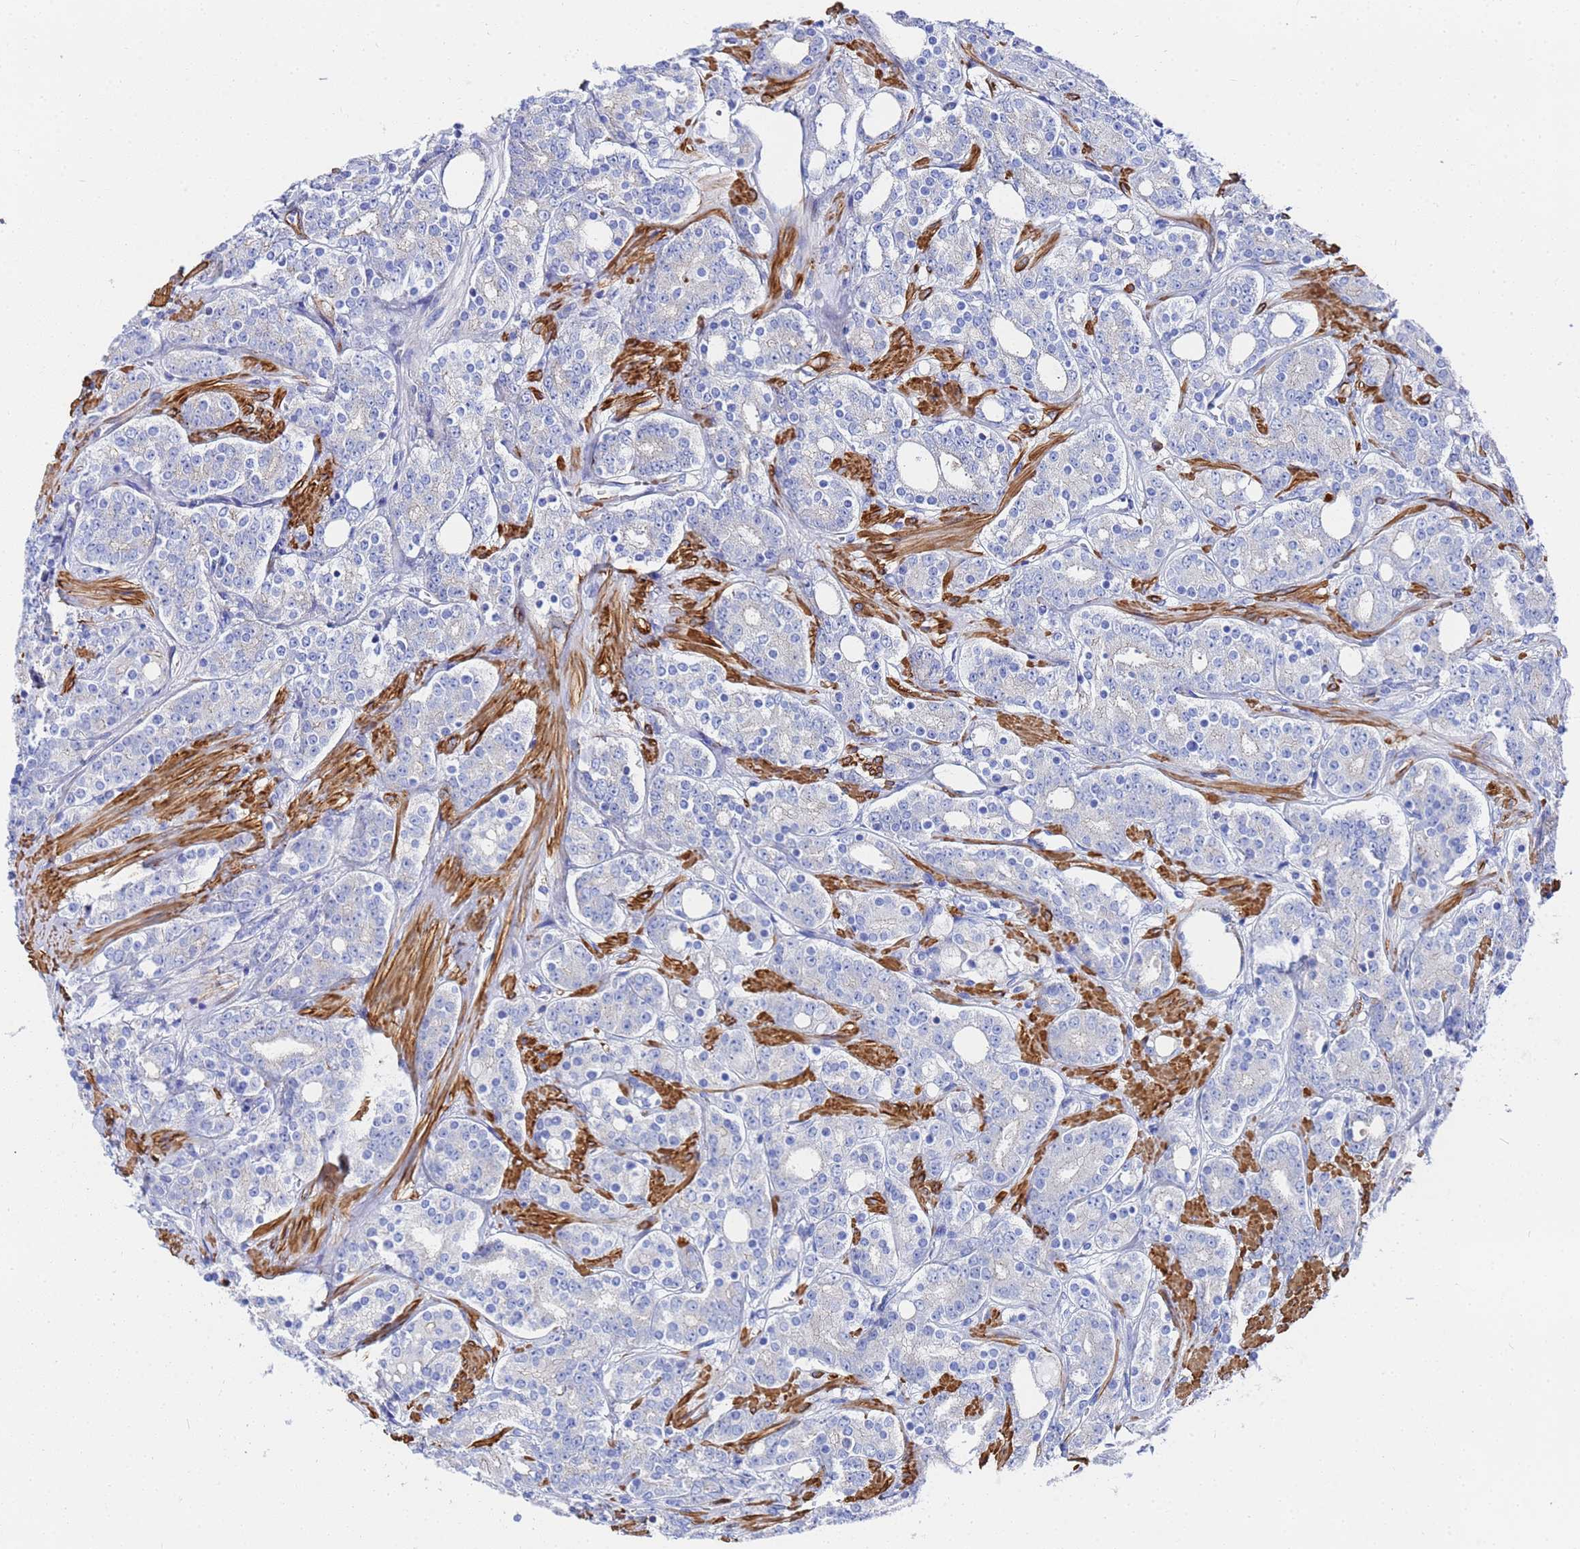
{"staining": {"intensity": "negative", "quantity": "none", "location": "none"}, "tissue": "prostate cancer", "cell_type": "Tumor cells", "image_type": "cancer", "snomed": [{"axis": "morphology", "description": "Adenocarcinoma, High grade"}, {"axis": "topography", "description": "Prostate"}], "caption": "Immunohistochemistry (IHC) image of neoplastic tissue: human high-grade adenocarcinoma (prostate) stained with DAB (3,3'-diaminobenzidine) displays no significant protein positivity in tumor cells.", "gene": "RAB39B", "patient": {"sex": "male", "age": 62}}